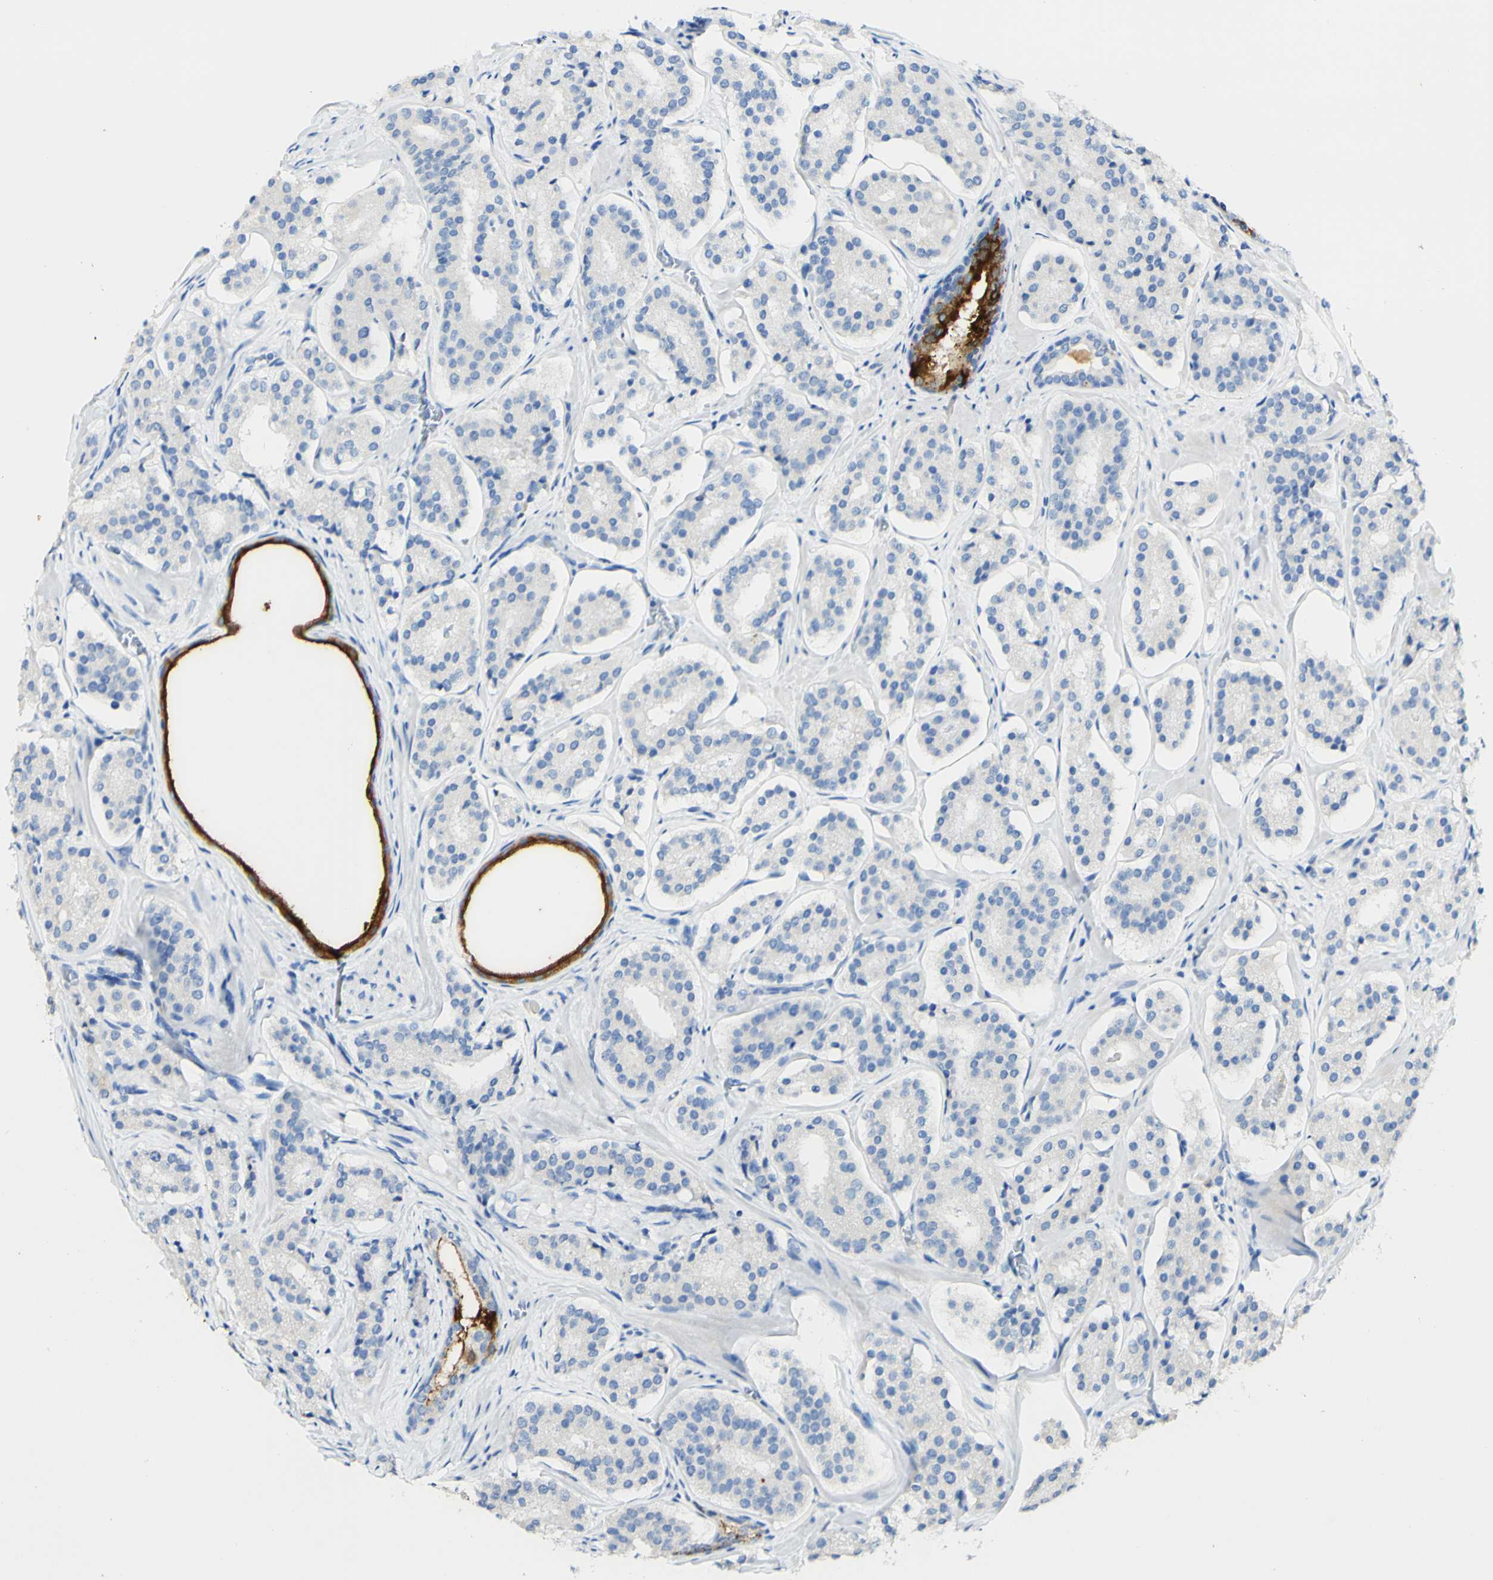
{"staining": {"intensity": "negative", "quantity": "none", "location": "none"}, "tissue": "prostate cancer", "cell_type": "Tumor cells", "image_type": "cancer", "snomed": [{"axis": "morphology", "description": "Adenocarcinoma, High grade"}, {"axis": "topography", "description": "Prostate"}], "caption": "Protein analysis of prostate cancer (adenocarcinoma (high-grade)) reveals no significant positivity in tumor cells.", "gene": "PIGR", "patient": {"sex": "male", "age": 60}}